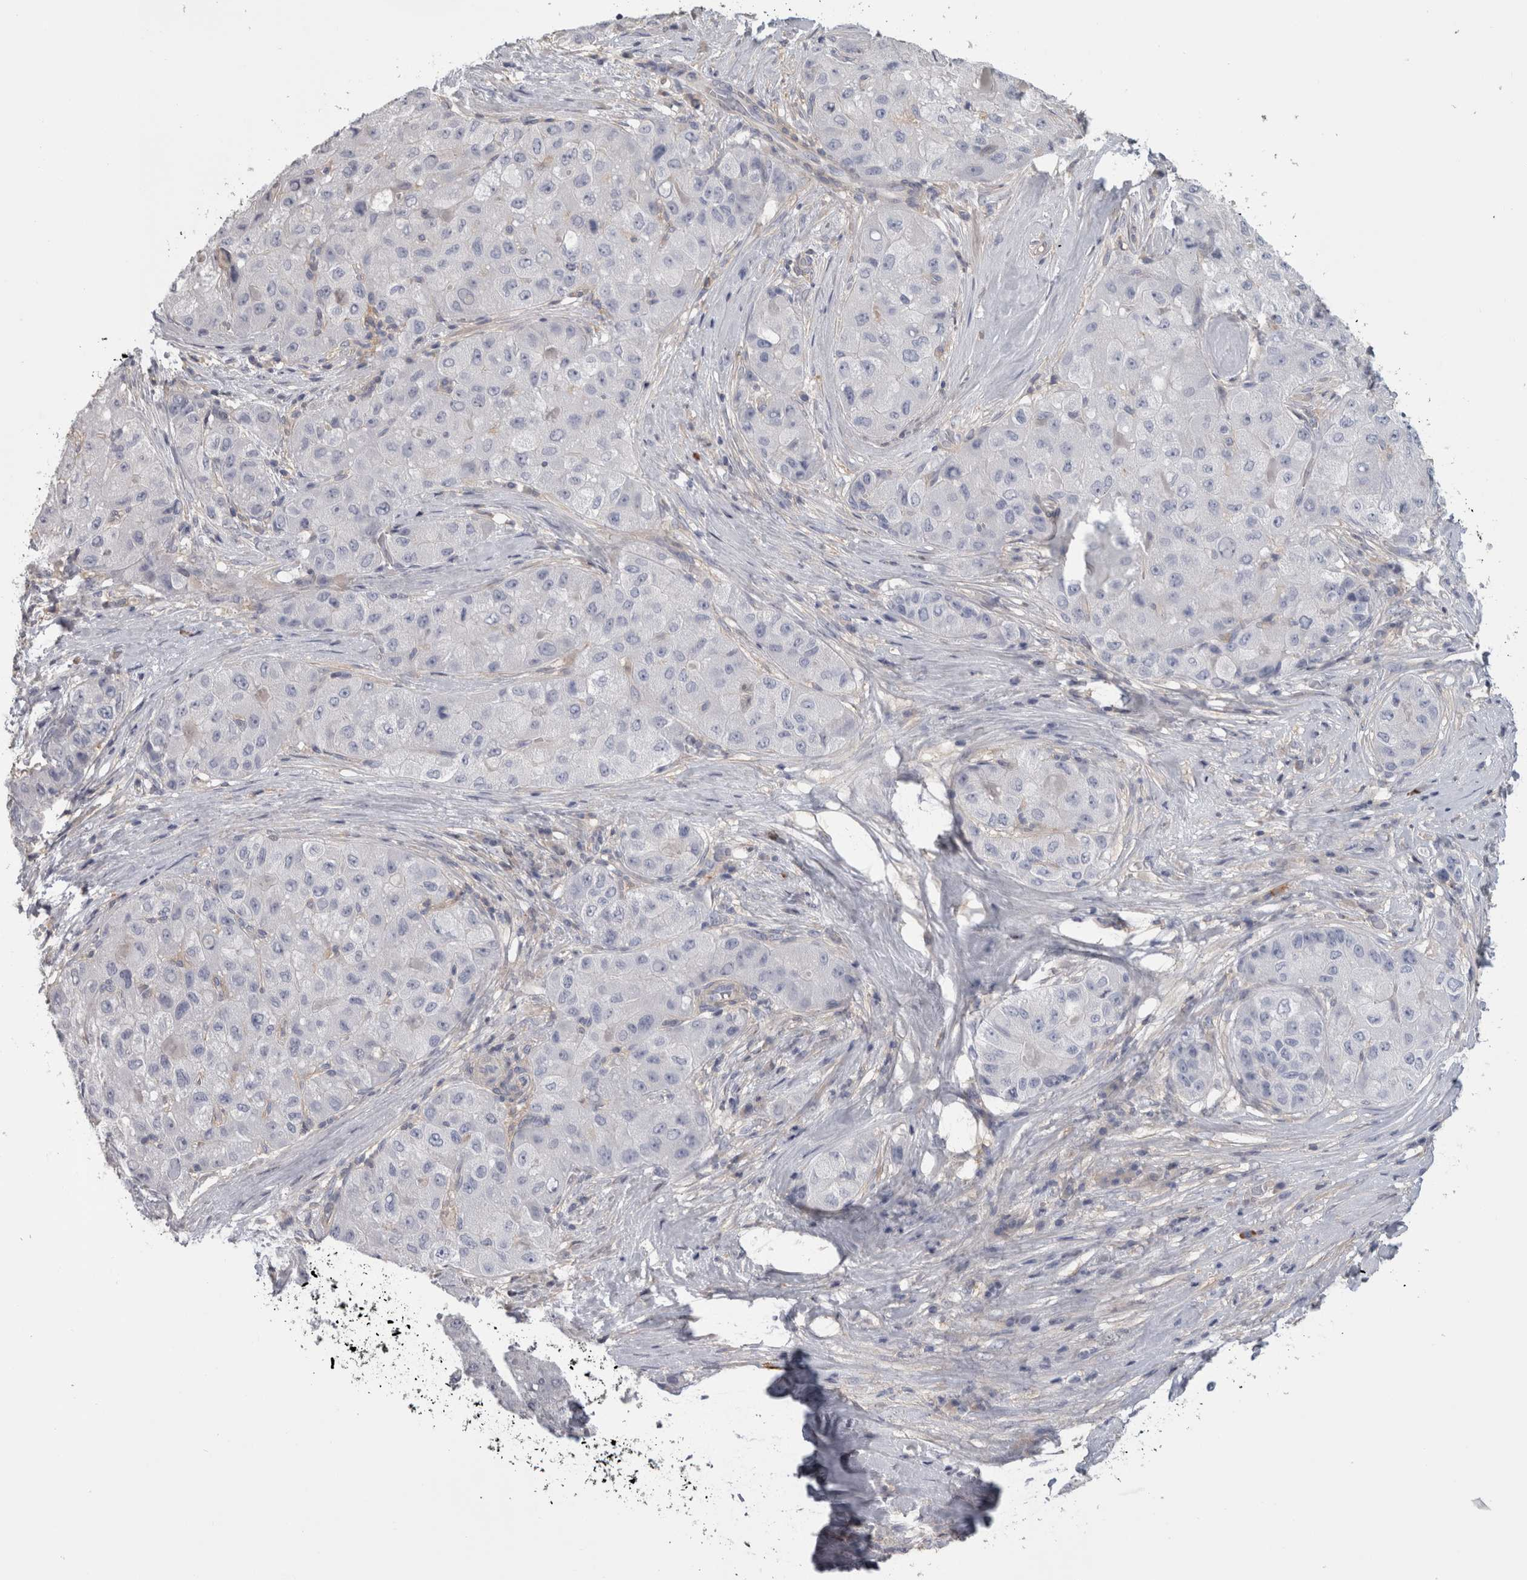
{"staining": {"intensity": "negative", "quantity": "none", "location": "none"}, "tissue": "liver cancer", "cell_type": "Tumor cells", "image_type": "cancer", "snomed": [{"axis": "morphology", "description": "Carcinoma, Hepatocellular, NOS"}, {"axis": "topography", "description": "Liver"}], "caption": "A histopathology image of human liver cancer is negative for staining in tumor cells. The staining was performed using DAB (3,3'-diaminobenzidine) to visualize the protein expression in brown, while the nuclei were stained in blue with hematoxylin (Magnification: 20x).", "gene": "SCRN1", "patient": {"sex": "male", "age": 80}}